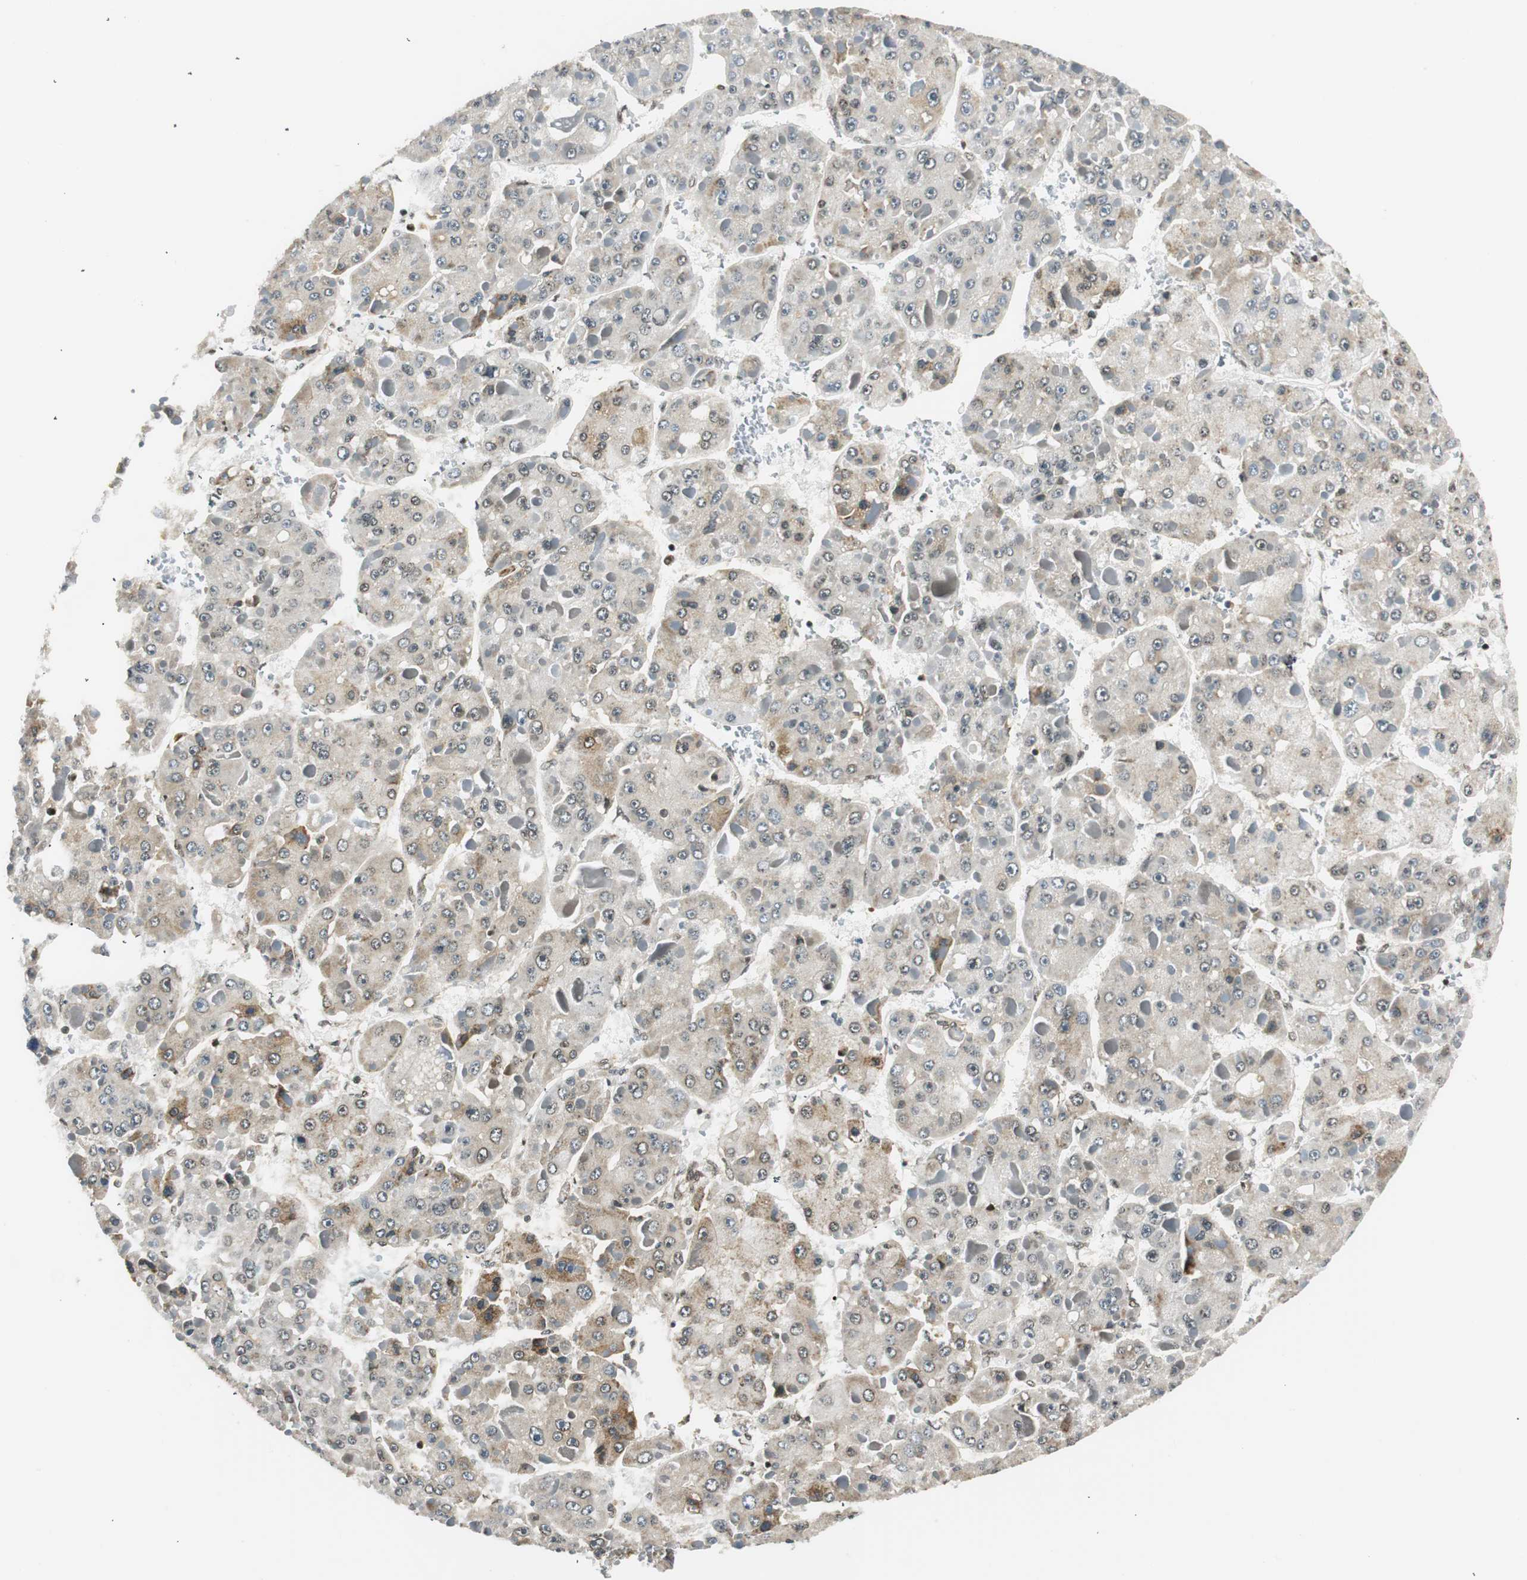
{"staining": {"intensity": "weak", "quantity": "<25%", "location": "cytoplasmic/membranous"}, "tissue": "liver cancer", "cell_type": "Tumor cells", "image_type": "cancer", "snomed": [{"axis": "morphology", "description": "Carcinoma, Hepatocellular, NOS"}, {"axis": "topography", "description": "Liver"}], "caption": "There is no significant staining in tumor cells of liver cancer.", "gene": "RING1", "patient": {"sex": "female", "age": 73}}